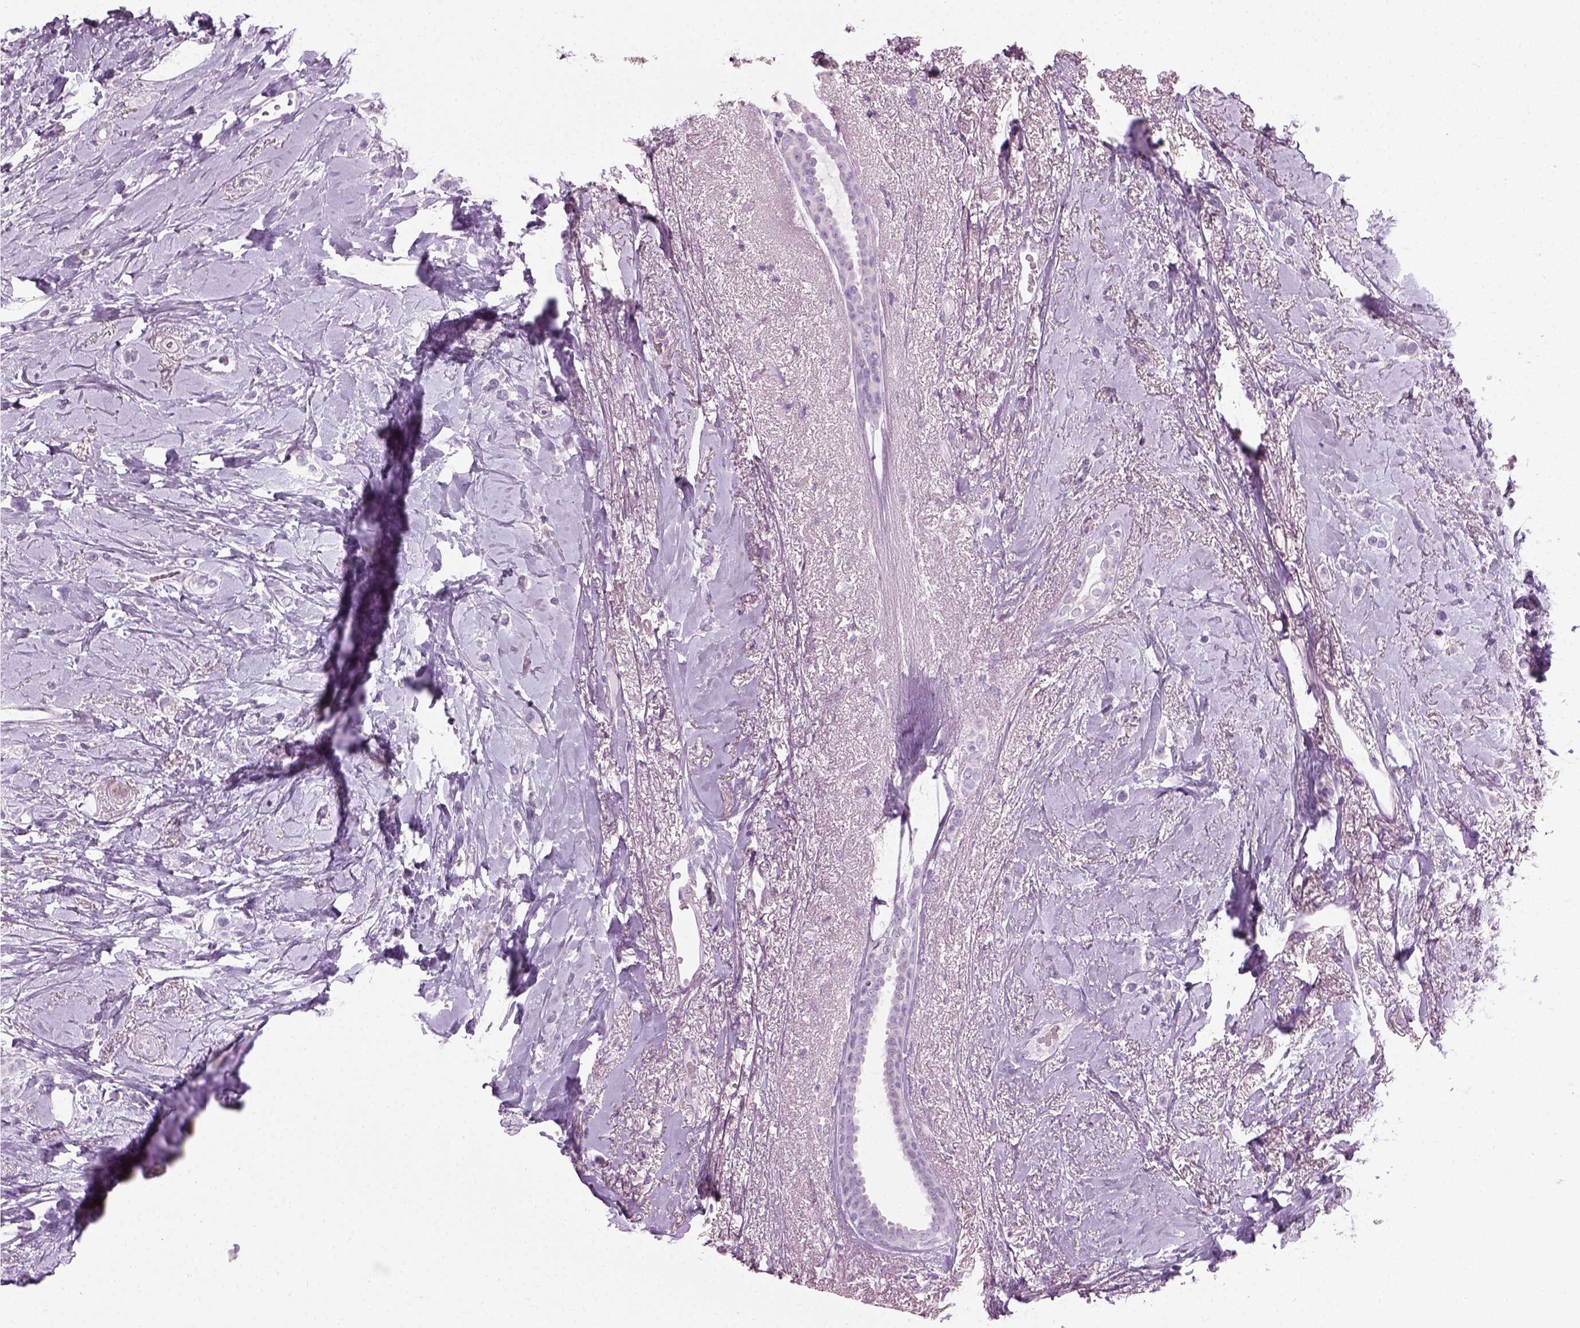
{"staining": {"intensity": "negative", "quantity": "none", "location": "none"}, "tissue": "breast cancer", "cell_type": "Tumor cells", "image_type": "cancer", "snomed": [{"axis": "morphology", "description": "Lobular carcinoma"}, {"axis": "topography", "description": "Breast"}], "caption": "There is no significant expression in tumor cells of breast lobular carcinoma.", "gene": "CIBAR2", "patient": {"sex": "female", "age": 66}}